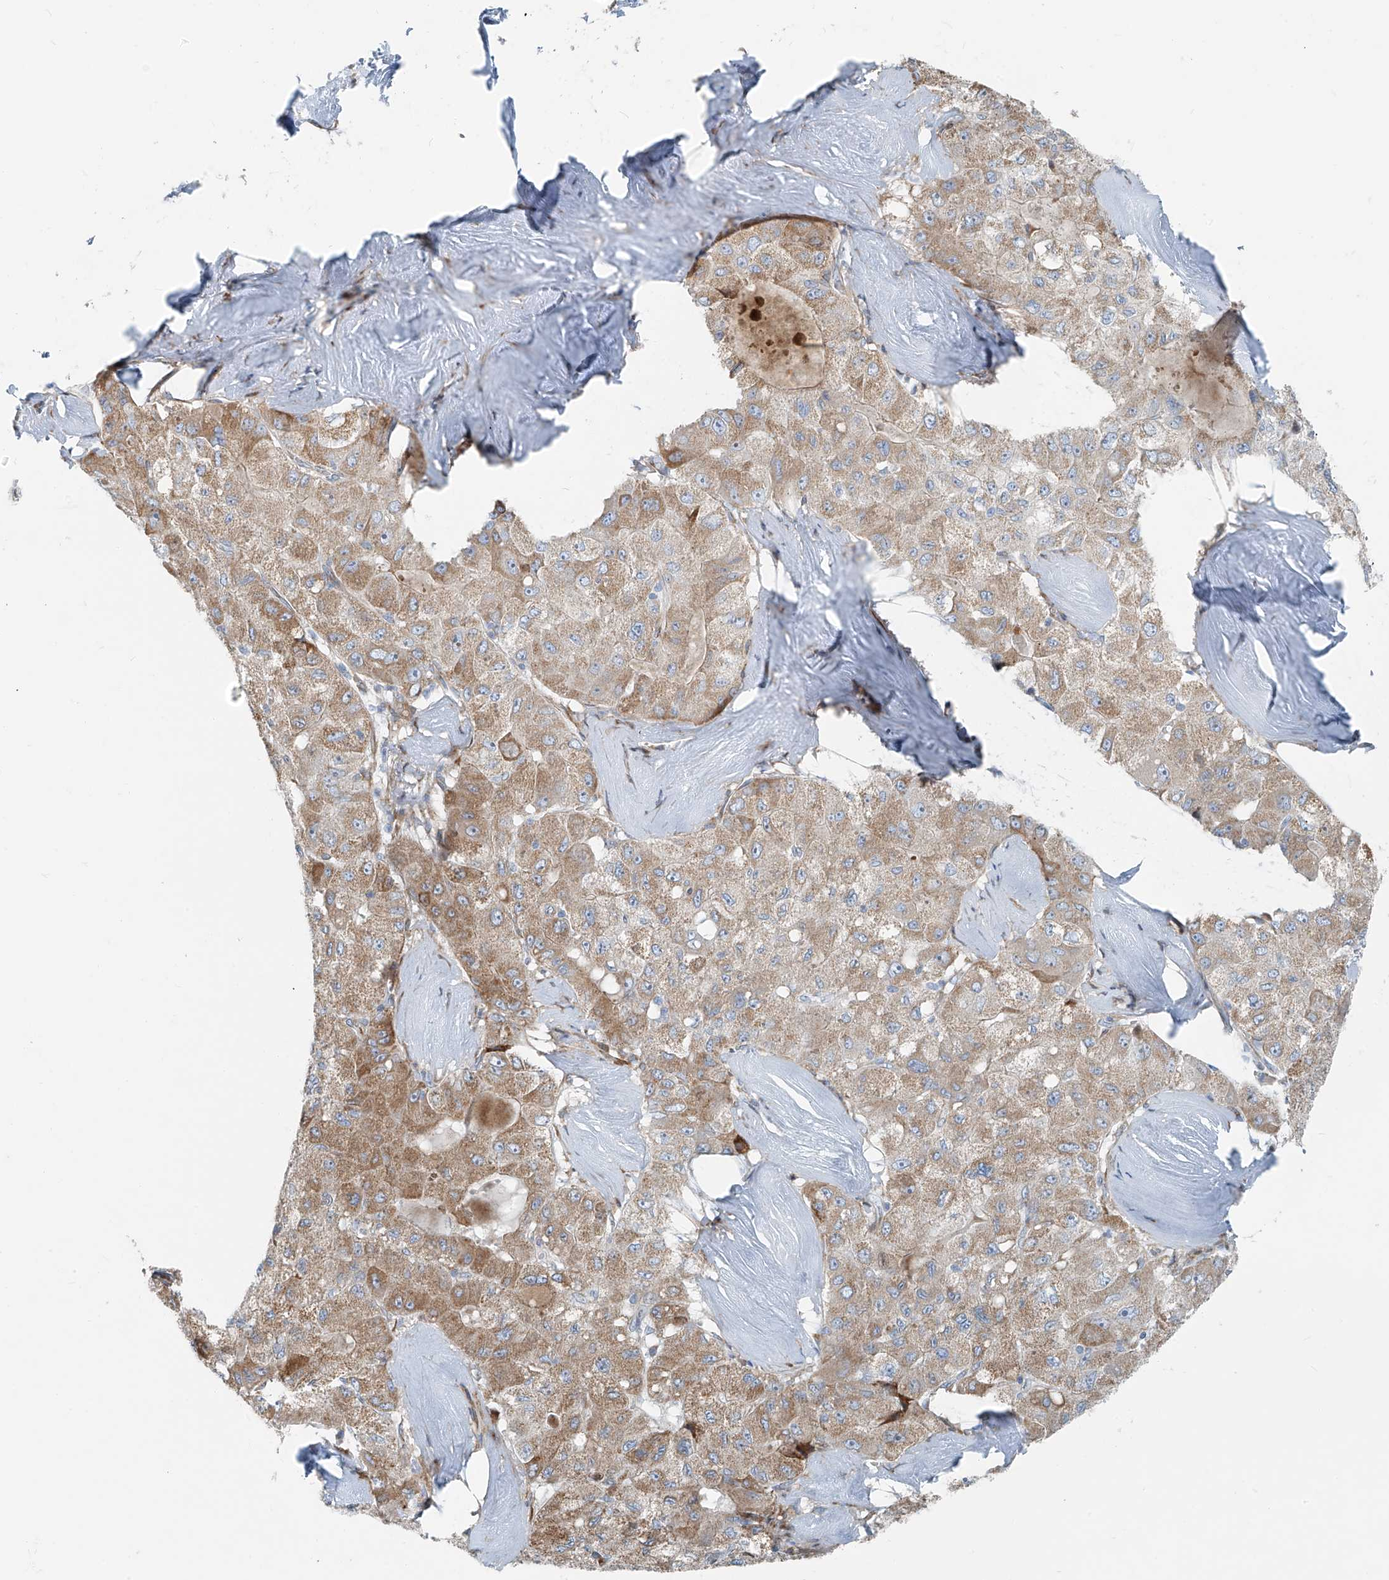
{"staining": {"intensity": "moderate", "quantity": ">75%", "location": "cytoplasmic/membranous"}, "tissue": "liver cancer", "cell_type": "Tumor cells", "image_type": "cancer", "snomed": [{"axis": "morphology", "description": "Carcinoma, Hepatocellular, NOS"}, {"axis": "topography", "description": "Liver"}], "caption": "A brown stain shows moderate cytoplasmic/membranous expression of a protein in hepatocellular carcinoma (liver) tumor cells.", "gene": "HIC2", "patient": {"sex": "male", "age": 80}}